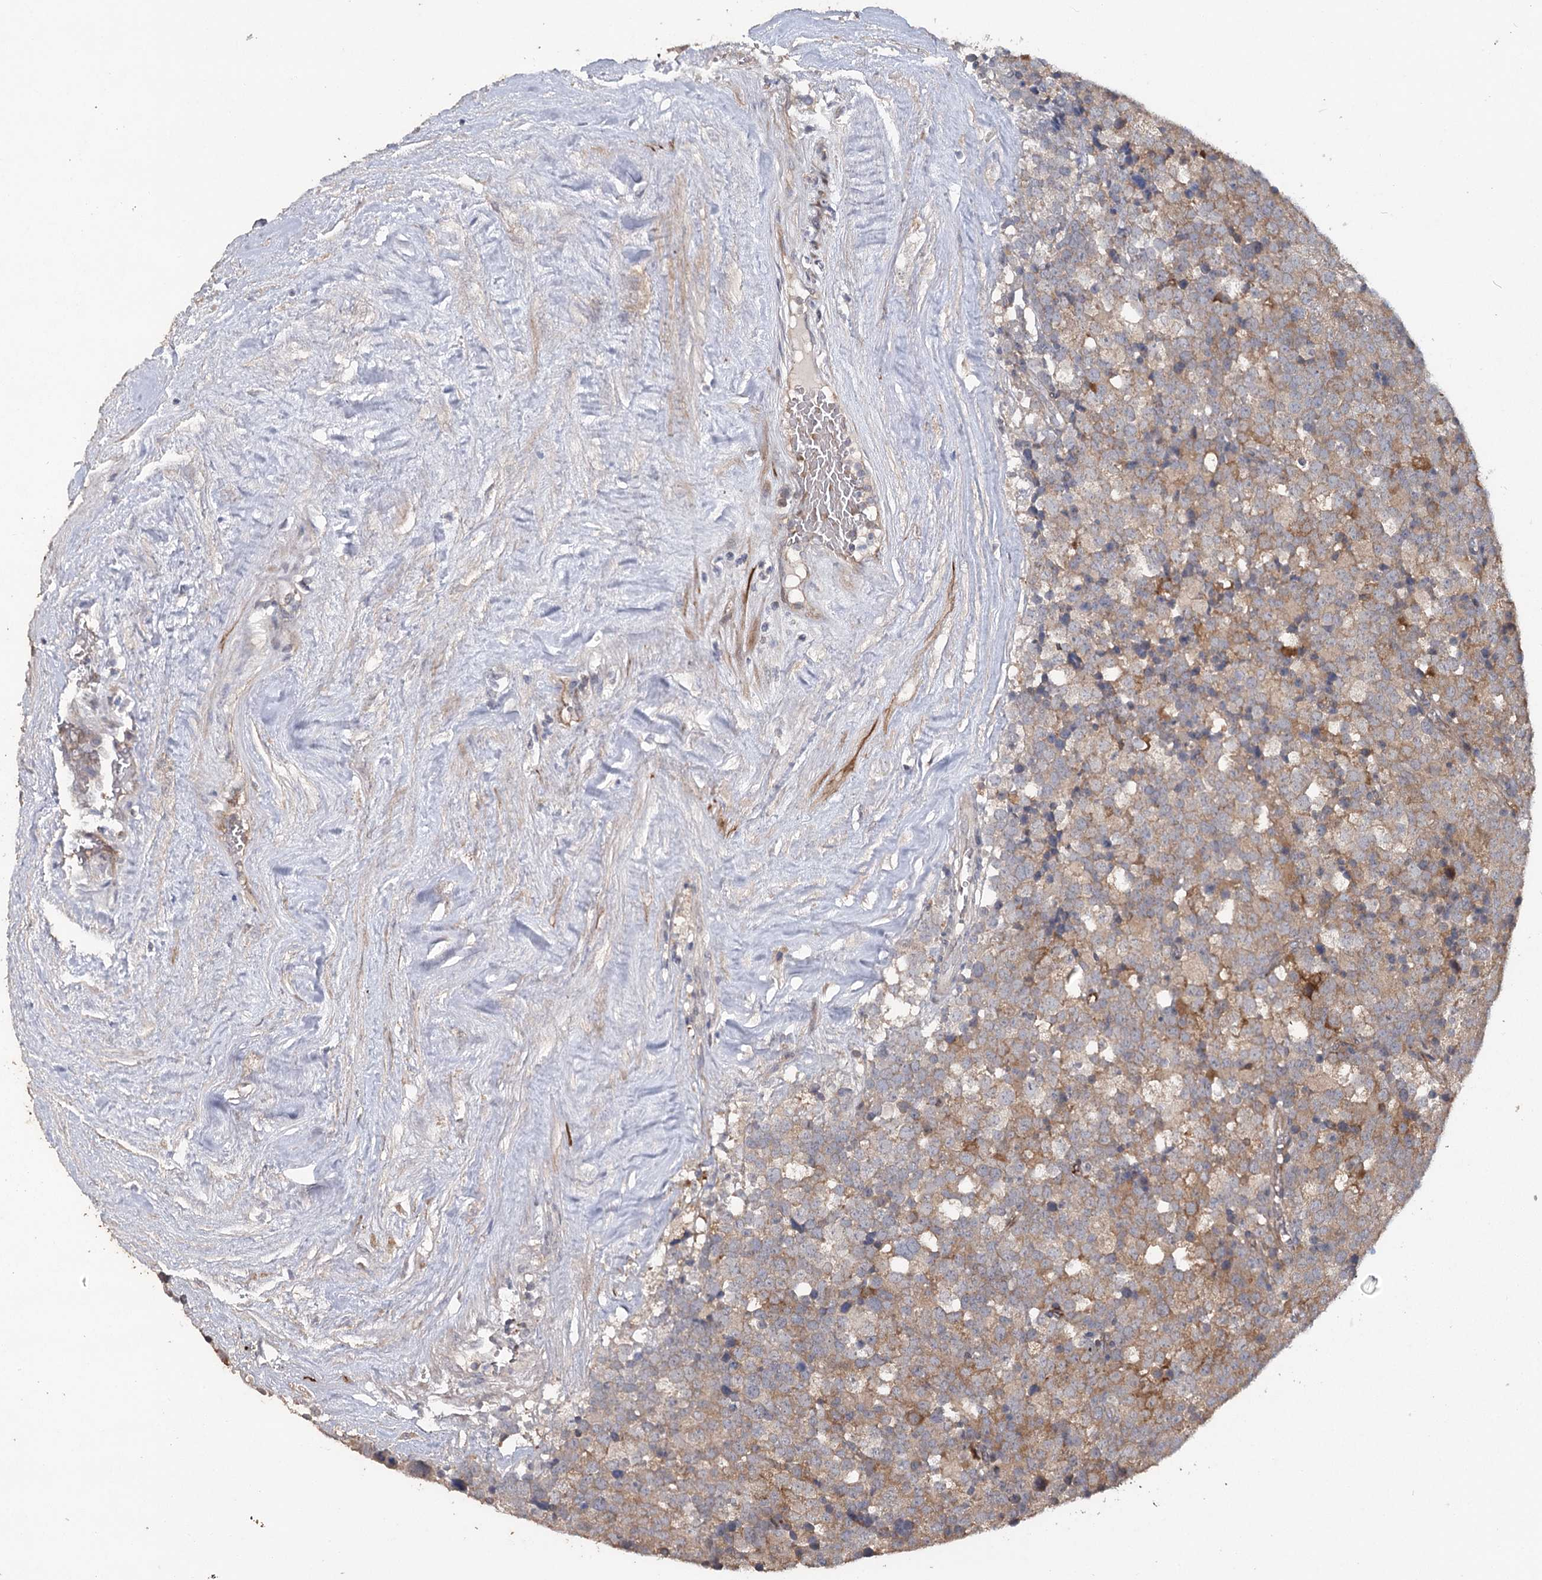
{"staining": {"intensity": "moderate", "quantity": "25%-75%", "location": "cytoplasmic/membranous"}, "tissue": "testis cancer", "cell_type": "Tumor cells", "image_type": "cancer", "snomed": [{"axis": "morphology", "description": "Seminoma, NOS"}, {"axis": "topography", "description": "Testis"}], "caption": "Protein staining by IHC reveals moderate cytoplasmic/membranous positivity in approximately 25%-75% of tumor cells in testis seminoma.", "gene": "MAP3K13", "patient": {"sex": "male", "age": 71}}